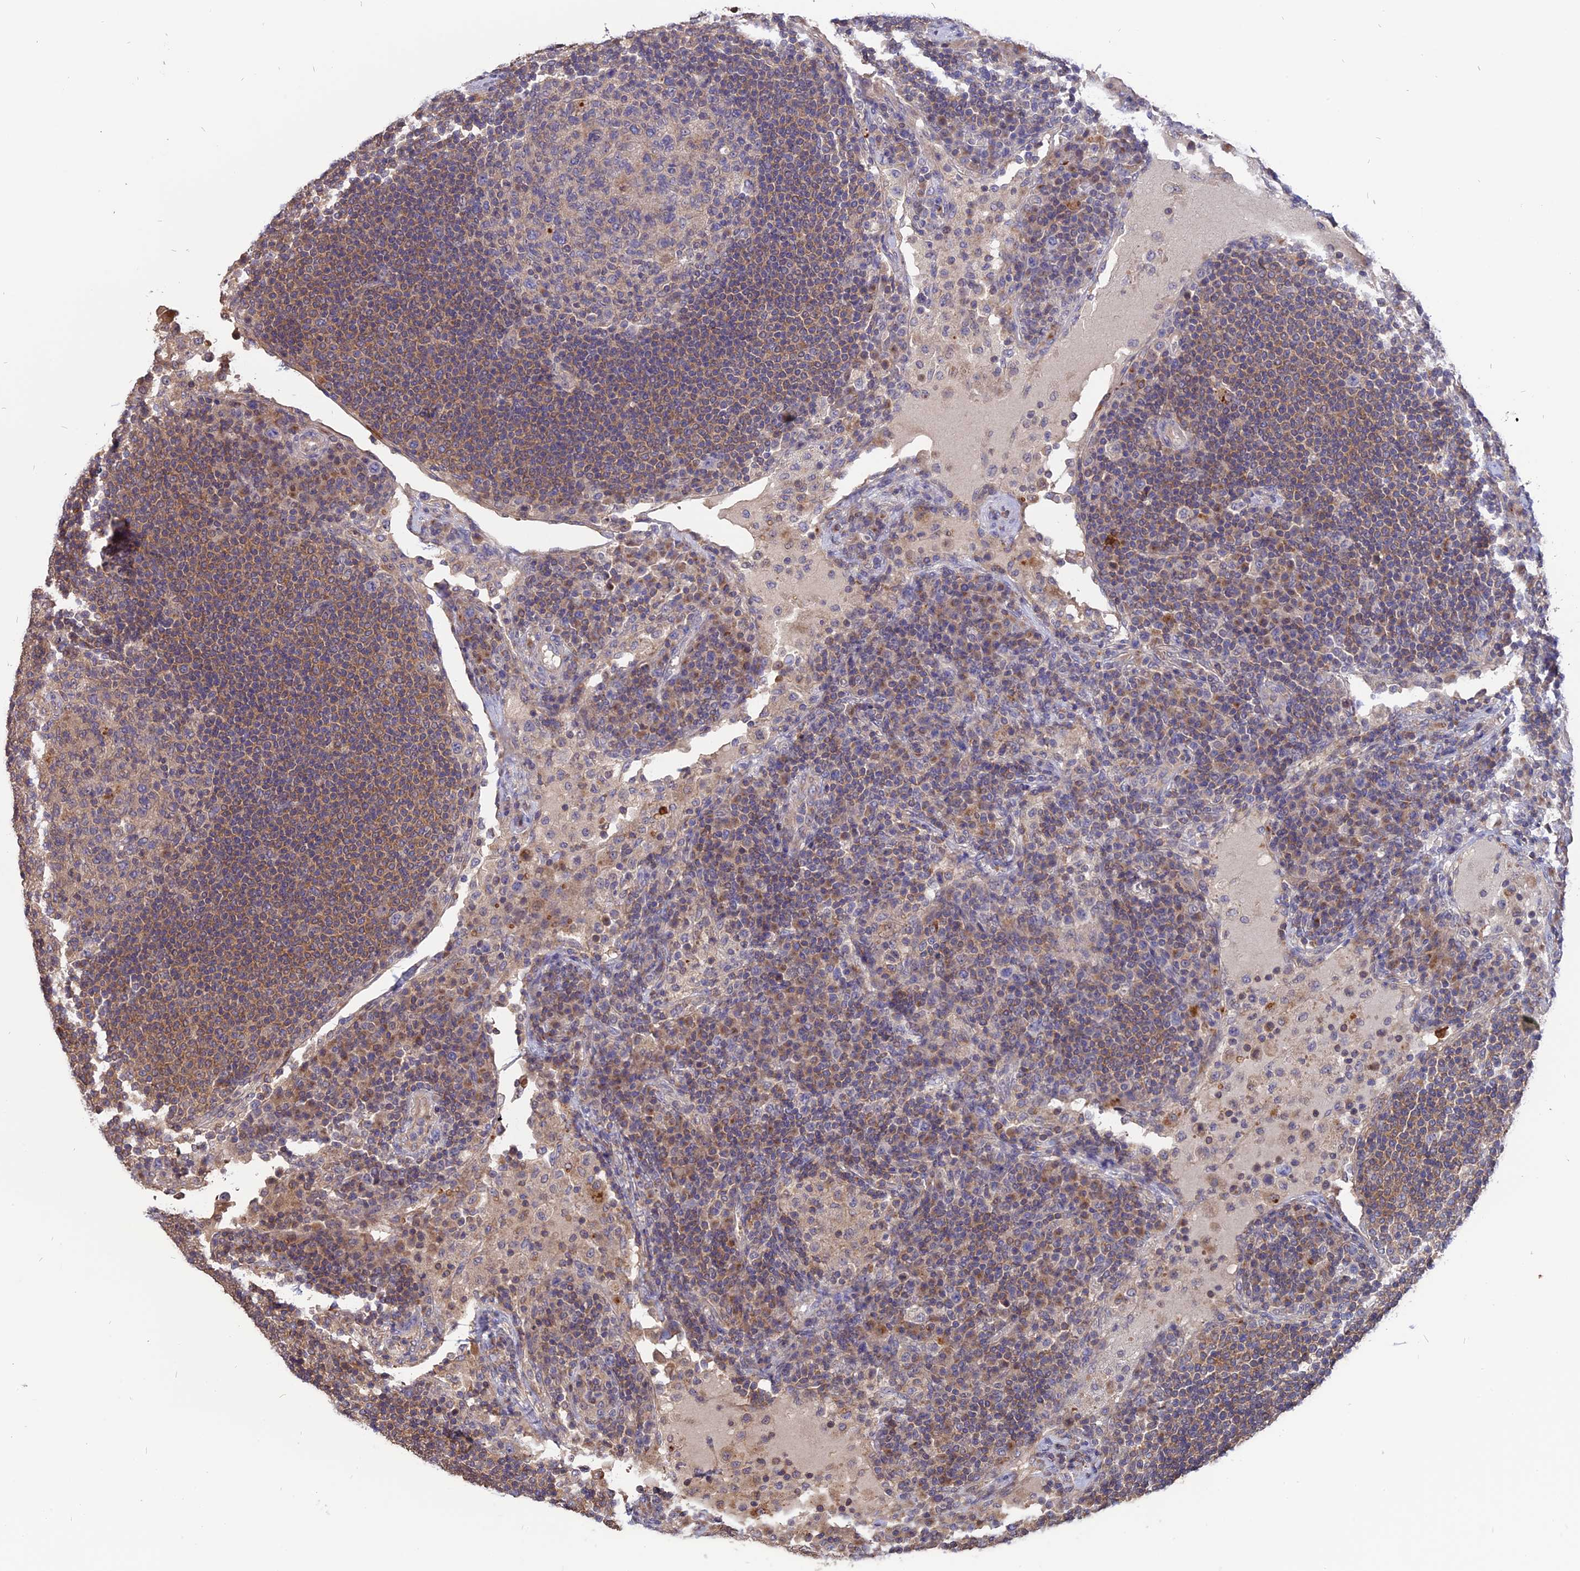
{"staining": {"intensity": "weak", "quantity": "<25%", "location": "cytoplasmic/membranous"}, "tissue": "lymph node", "cell_type": "Germinal center cells", "image_type": "normal", "snomed": [{"axis": "morphology", "description": "Normal tissue, NOS"}, {"axis": "topography", "description": "Lymph node"}], "caption": "The micrograph demonstrates no significant staining in germinal center cells of lymph node.", "gene": "CARMIL2", "patient": {"sex": "female", "age": 53}}